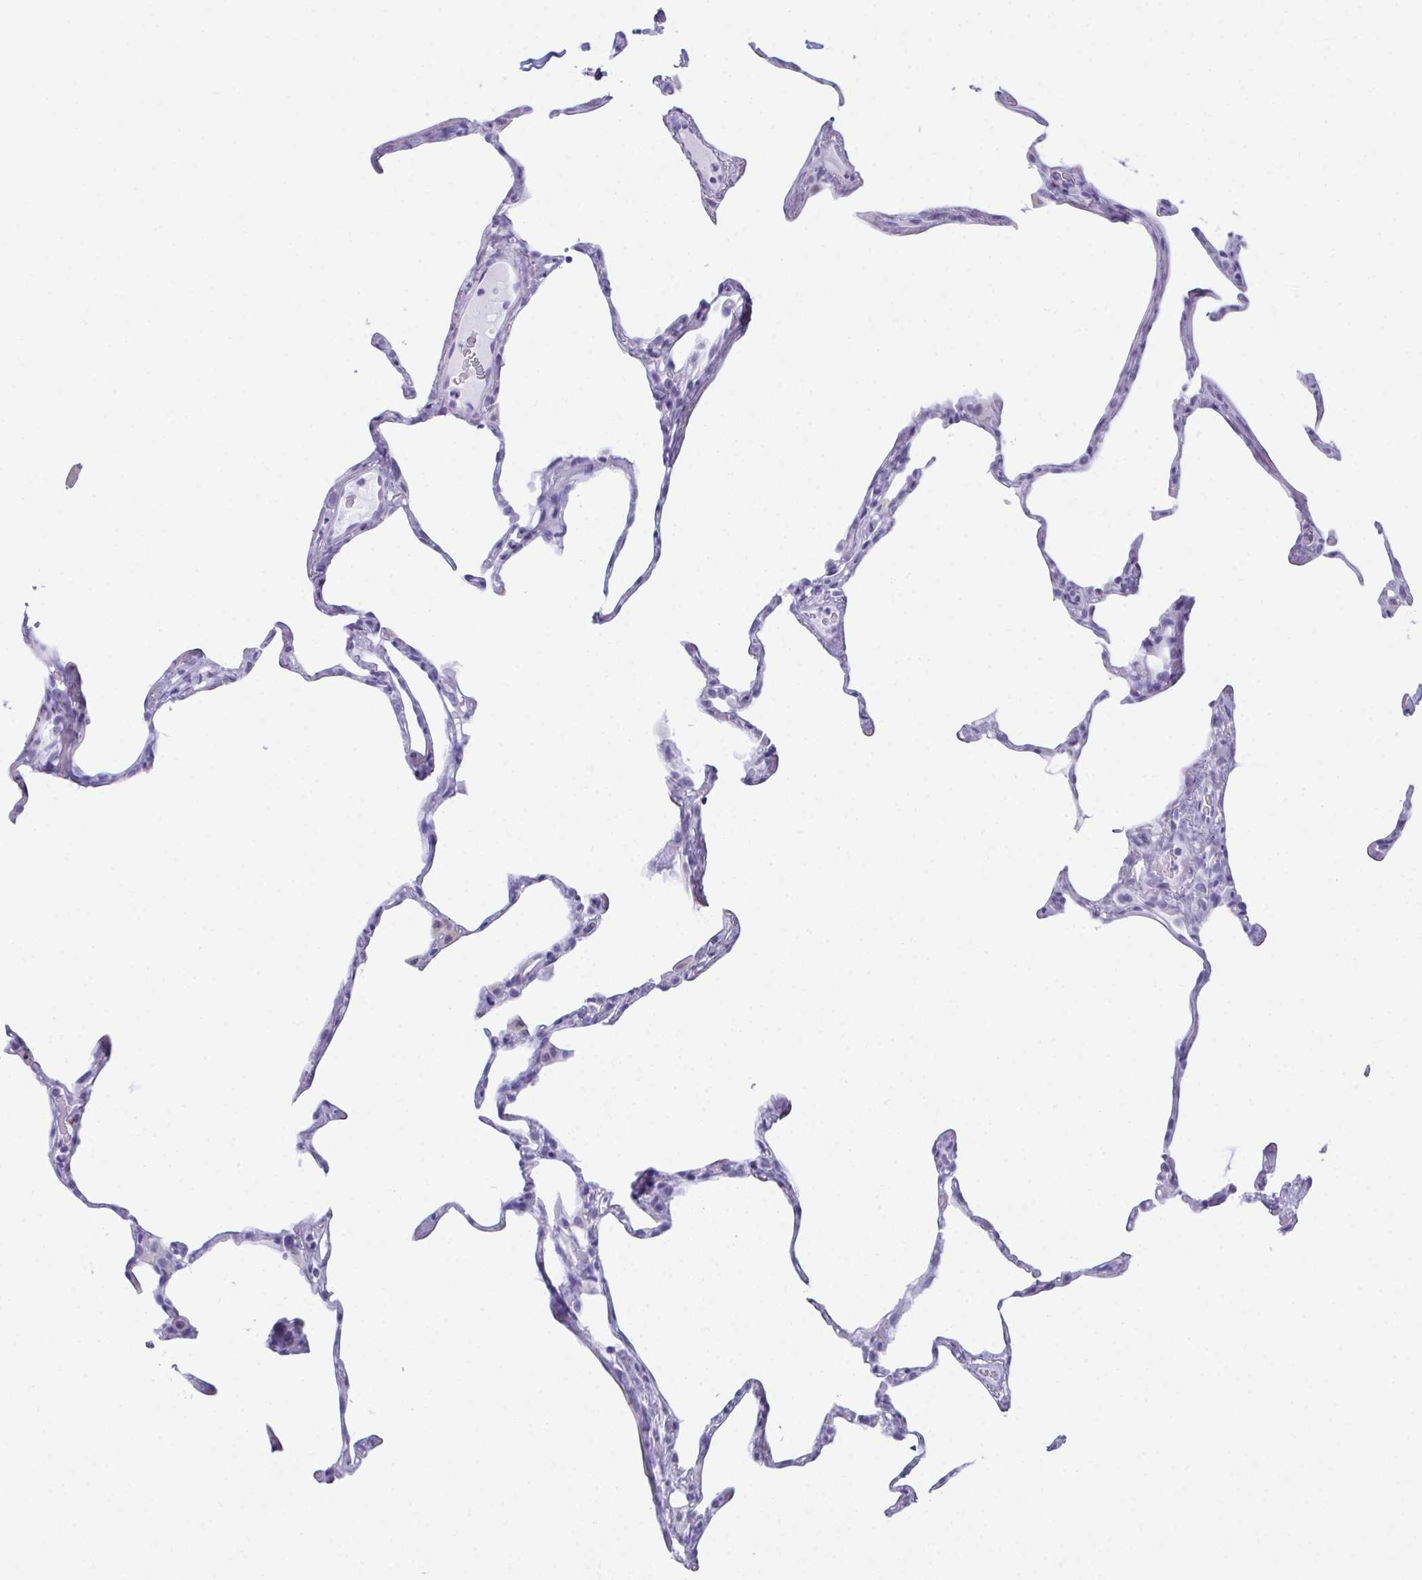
{"staining": {"intensity": "negative", "quantity": "none", "location": "none"}, "tissue": "lung", "cell_type": "Alveolar cells", "image_type": "normal", "snomed": [{"axis": "morphology", "description": "Normal tissue, NOS"}, {"axis": "topography", "description": "Lung"}], "caption": "A photomicrograph of lung stained for a protein shows no brown staining in alveolar cells. (DAB (3,3'-diaminobenzidine) IHC with hematoxylin counter stain).", "gene": "TEX19", "patient": {"sex": "male", "age": 65}}